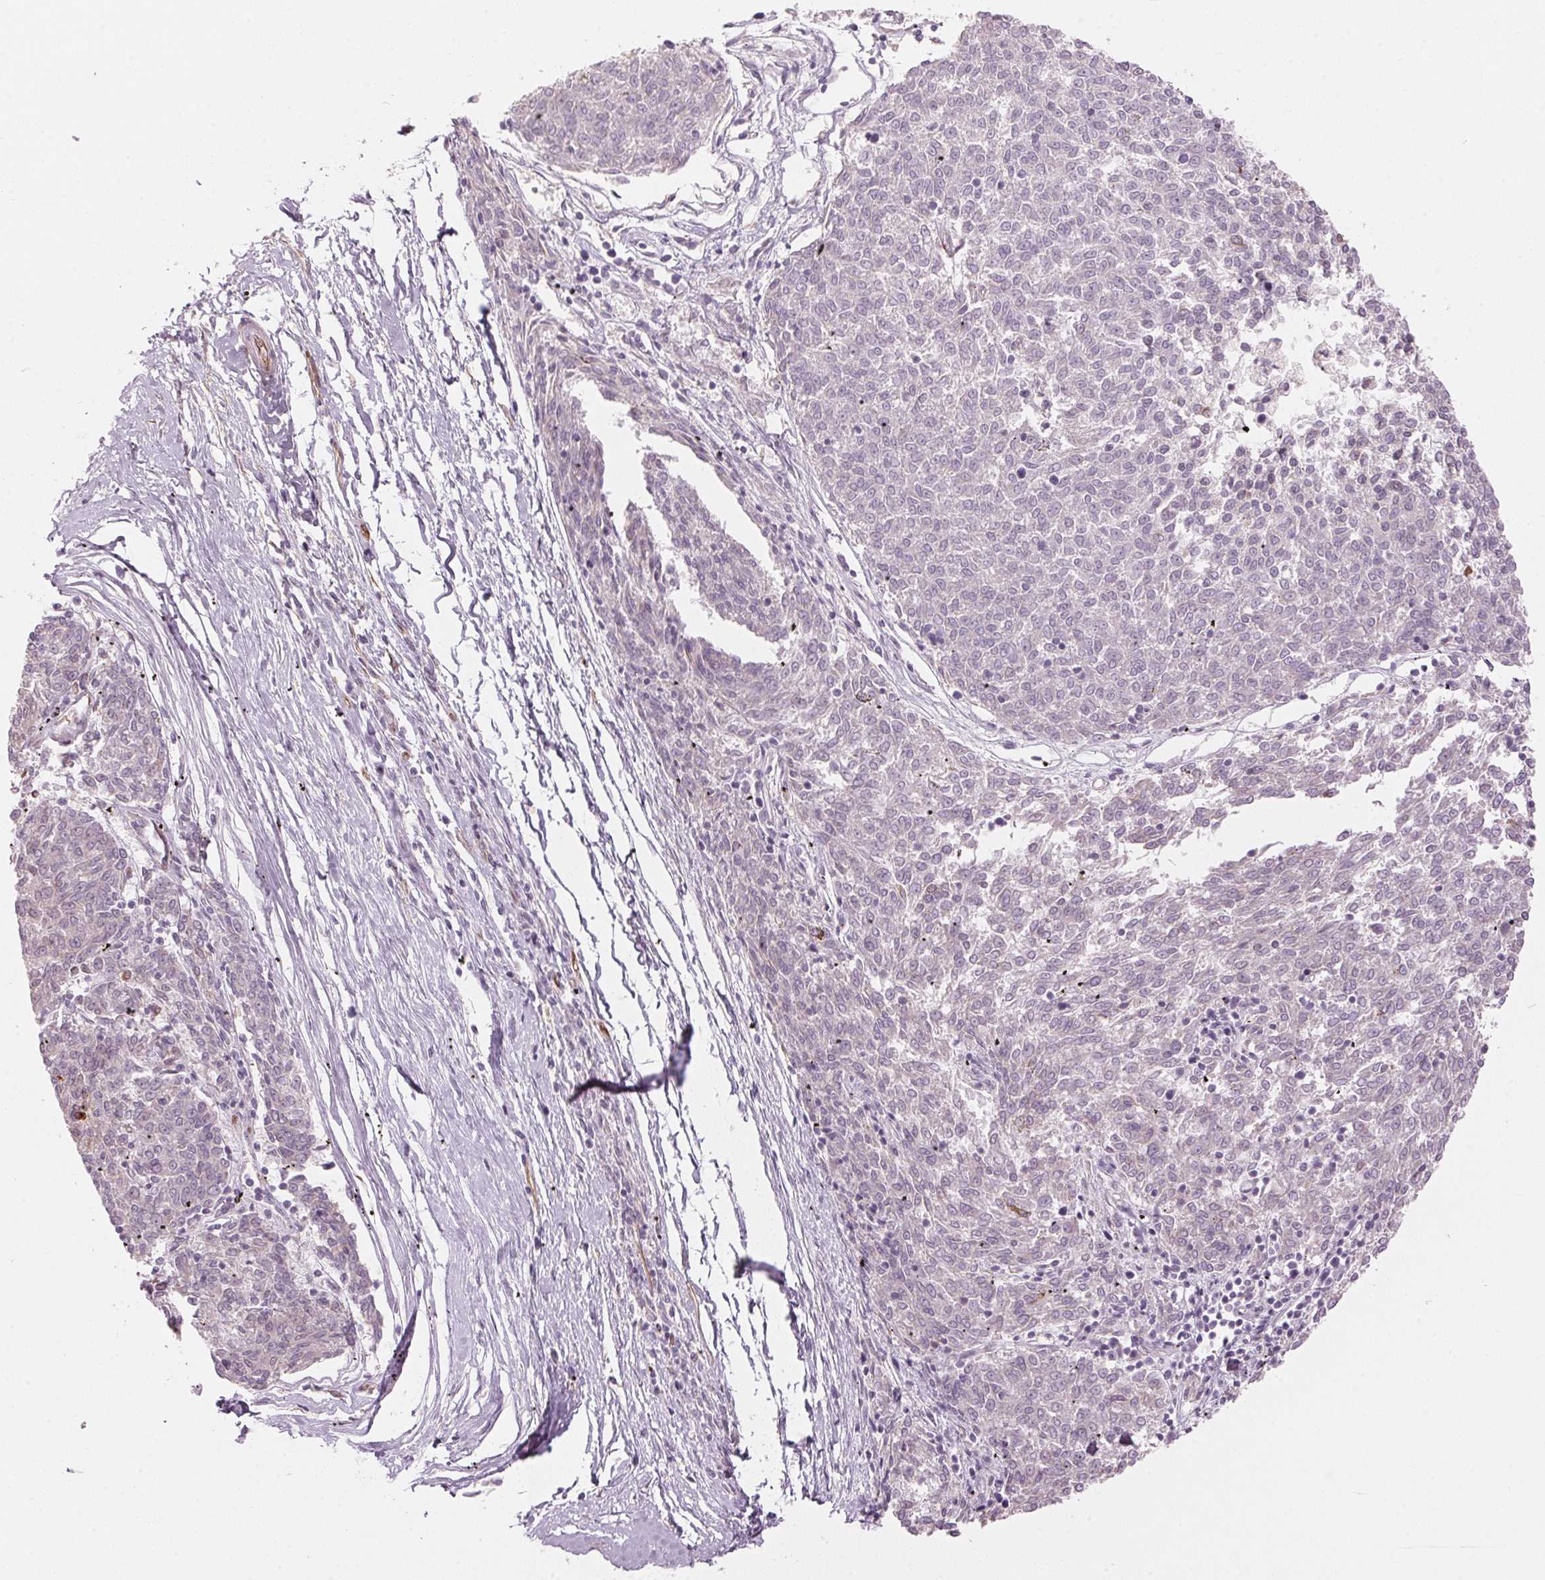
{"staining": {"intensity": "strong", "quantity": "<25%", "location": "cytoplasmic/membranous"}, "tissue": "melanoma", "cell_type": "Tumor cells", "image_type": "cancer", "snomed": [{"axis": "morphology", "description": "Malignant melanoma, NOS"}, {"axis": "topography", "description": "Skin"}], "caption": "Protein staining of melanoma tissue exhibits strong cytoplasmic/membranous positivity in approximately <25% of tumor cells.", "gene": "CLPS", "patient": {"sex": "female", "age": 72}}